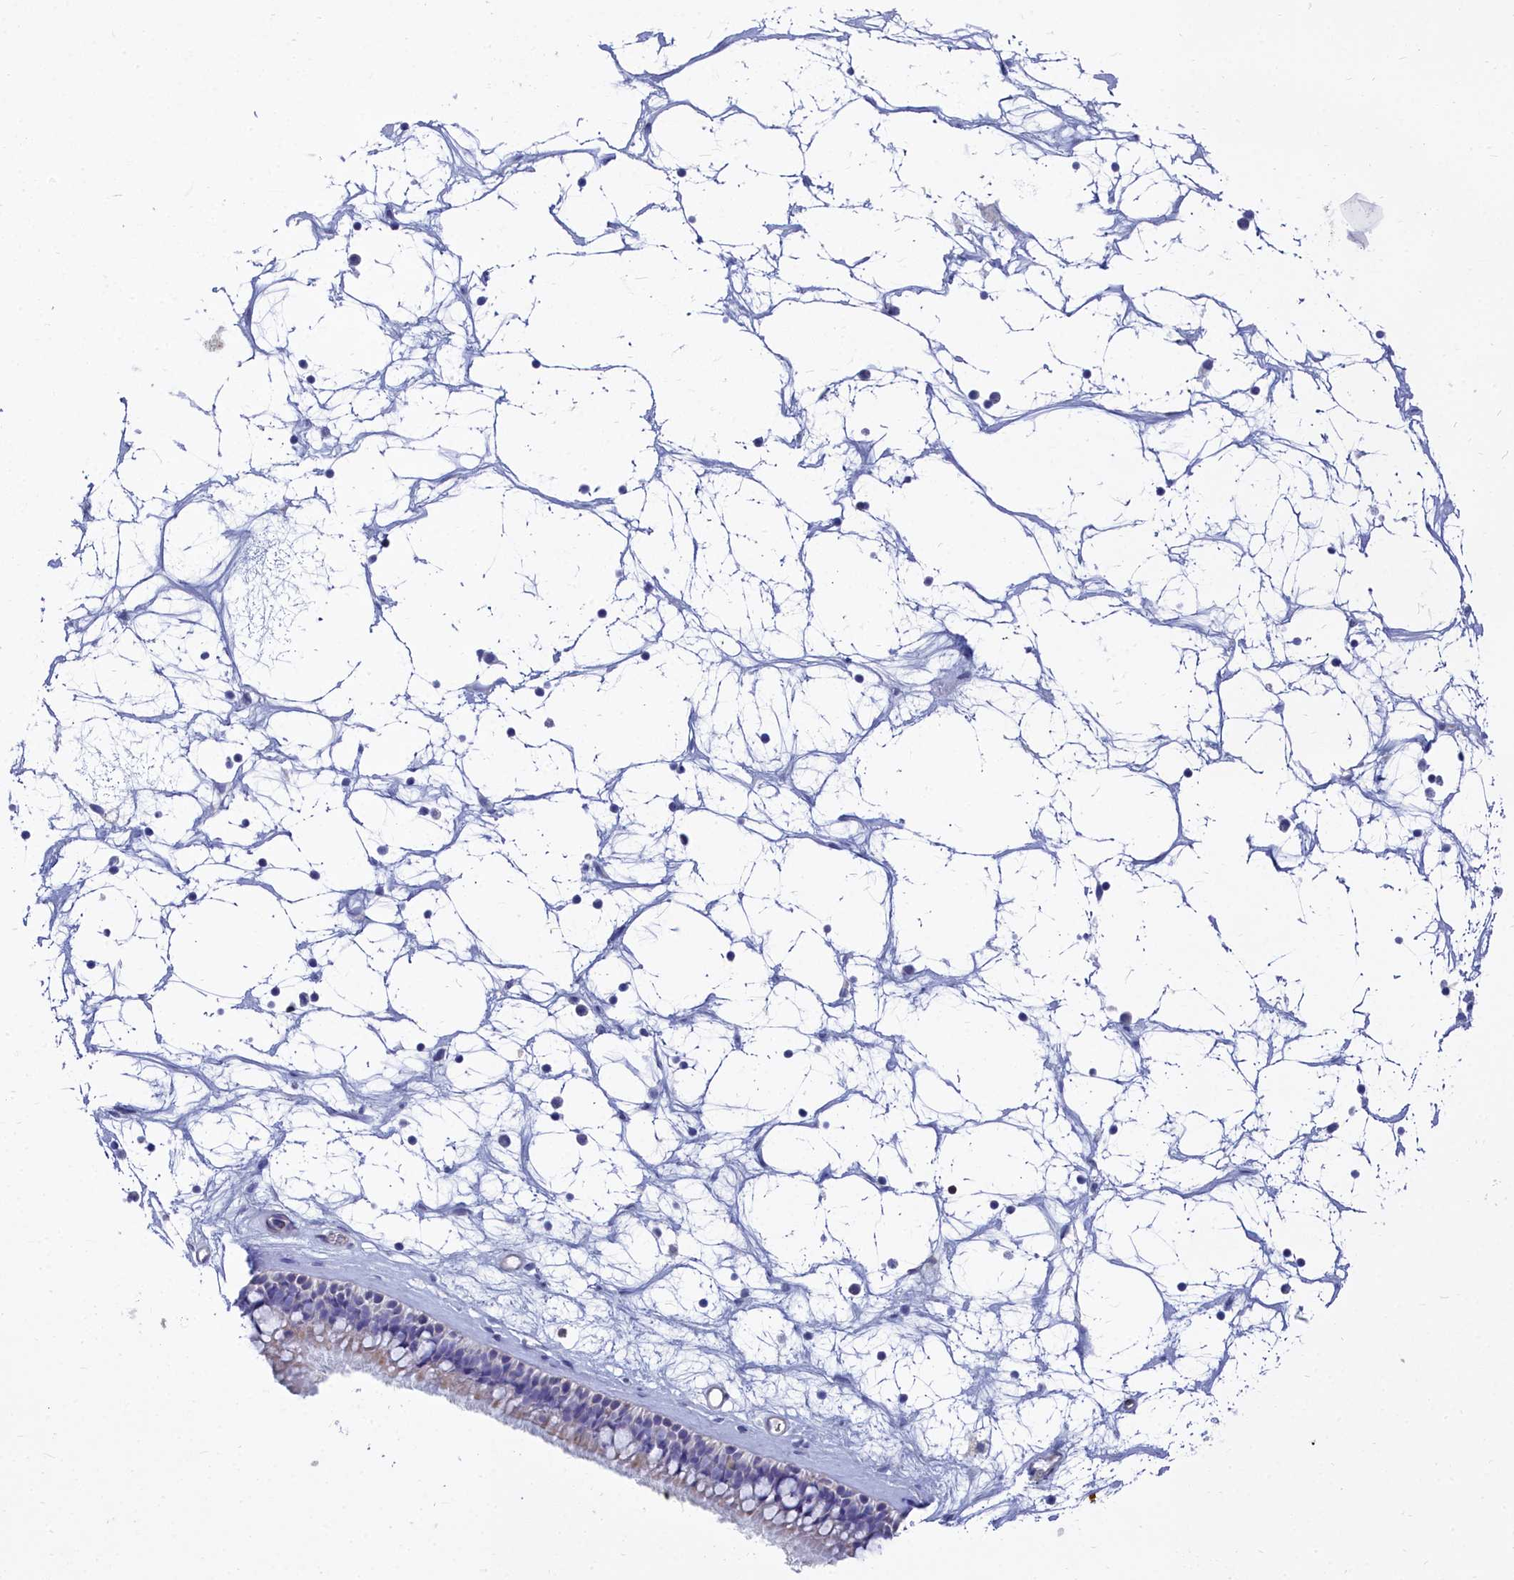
{"staining": {"intensity": "weak", "quantity": "<25%", "location": "cytoplasmic/membranous"}, "tissue": "nasopharynx", "cell_type": "Respiratory epithelial cells", "image_type": "normal", "snomed": [{"axis": "morphology", "description": "Normal tissue, NOS"}, {"axis": "topography", "description": "Nasopharynx"}], "caption": "Immunohistochemistry (IHC) of unremarkable nasopharynx shows no expression in respiratory epithelial cells.", "gene": "PPP1R14A", "patient": {"sex": "male", "age": 64}}